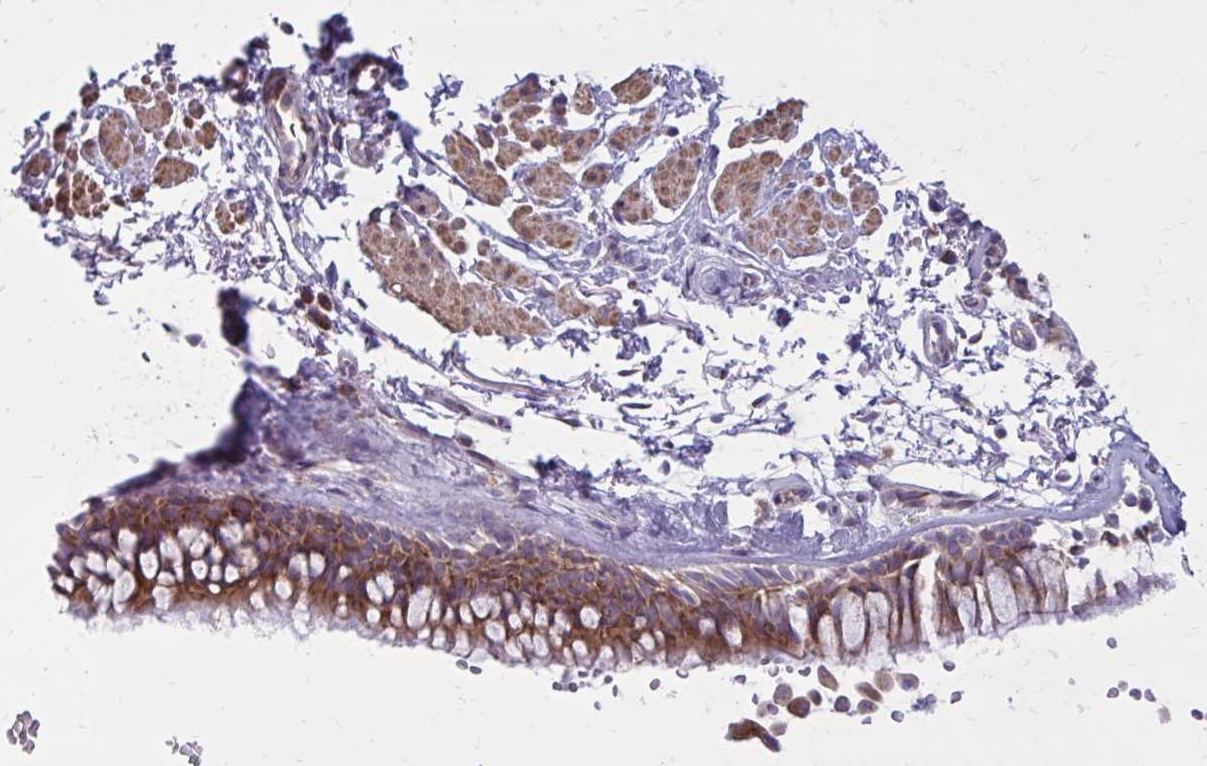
{"staining": {"intensity": "moderate", "quantity": ">75%", "location": "cytoplasmic/membranous"}, "tissue": "bronchus", "cell_type": "Respiratory epithelial cells", "image_type": "normal", "snomed": [{"axis": "morphology", "description": "Normal tissue, NOS"}, {"axis": "topography", "description": "Cartilage tissue"}, {"axis": "topography", "description": "Bronchus"}], "caption": "Respiratory epithelial cells show moderate cytoplasmic/membranous positivity in about >75% of cells in benign bronchus. Using DAB (3,3'-diaminobenzidine) (brown) and hematoxylin (blue) stains, captured at high magnification using brightfield microscopy.", "gene": "GIGYF2", "patient": {"sex": "female", "age": 79}}